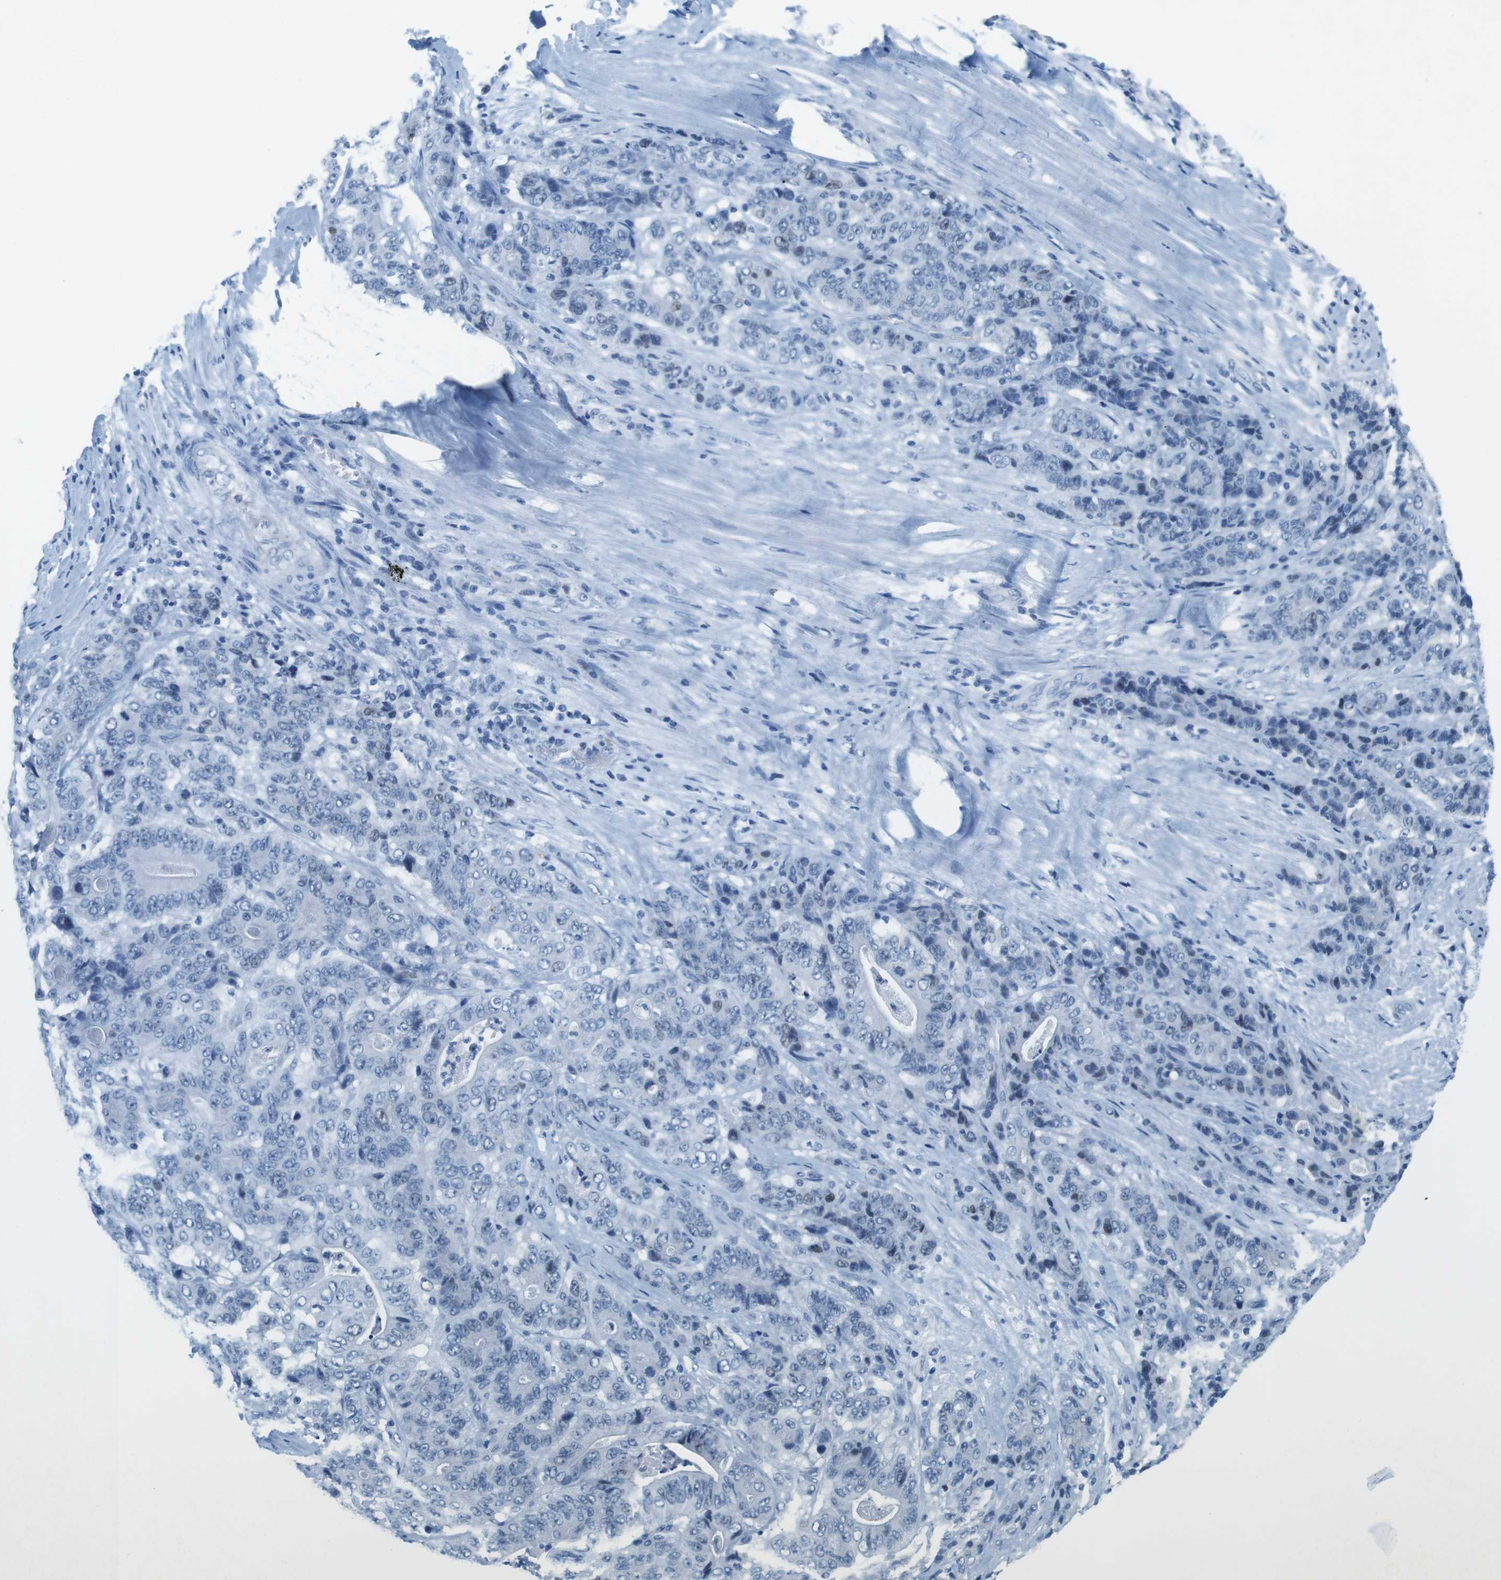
{"staining": {"intensity": "negative", "quantity": "none", "location": "none"}, "tissue": "stomach cancer", "cell_type": "Tumor cells", "image_type": "cancer", "snomed": [{"axis": "morphology", "description": "Adenocarcinoma, NOS"}, {"axis": "topography", "description": "Stomach"}], "caption": "The histopathology image displays no significant positivity in tumor cells of stomach adenocarcinoma. (DAB immunohistochemistry (IHC) with hematoxylin counter stain).", "gene": "CTAG1B", "patient": {"sex": "female", "age": 73}}